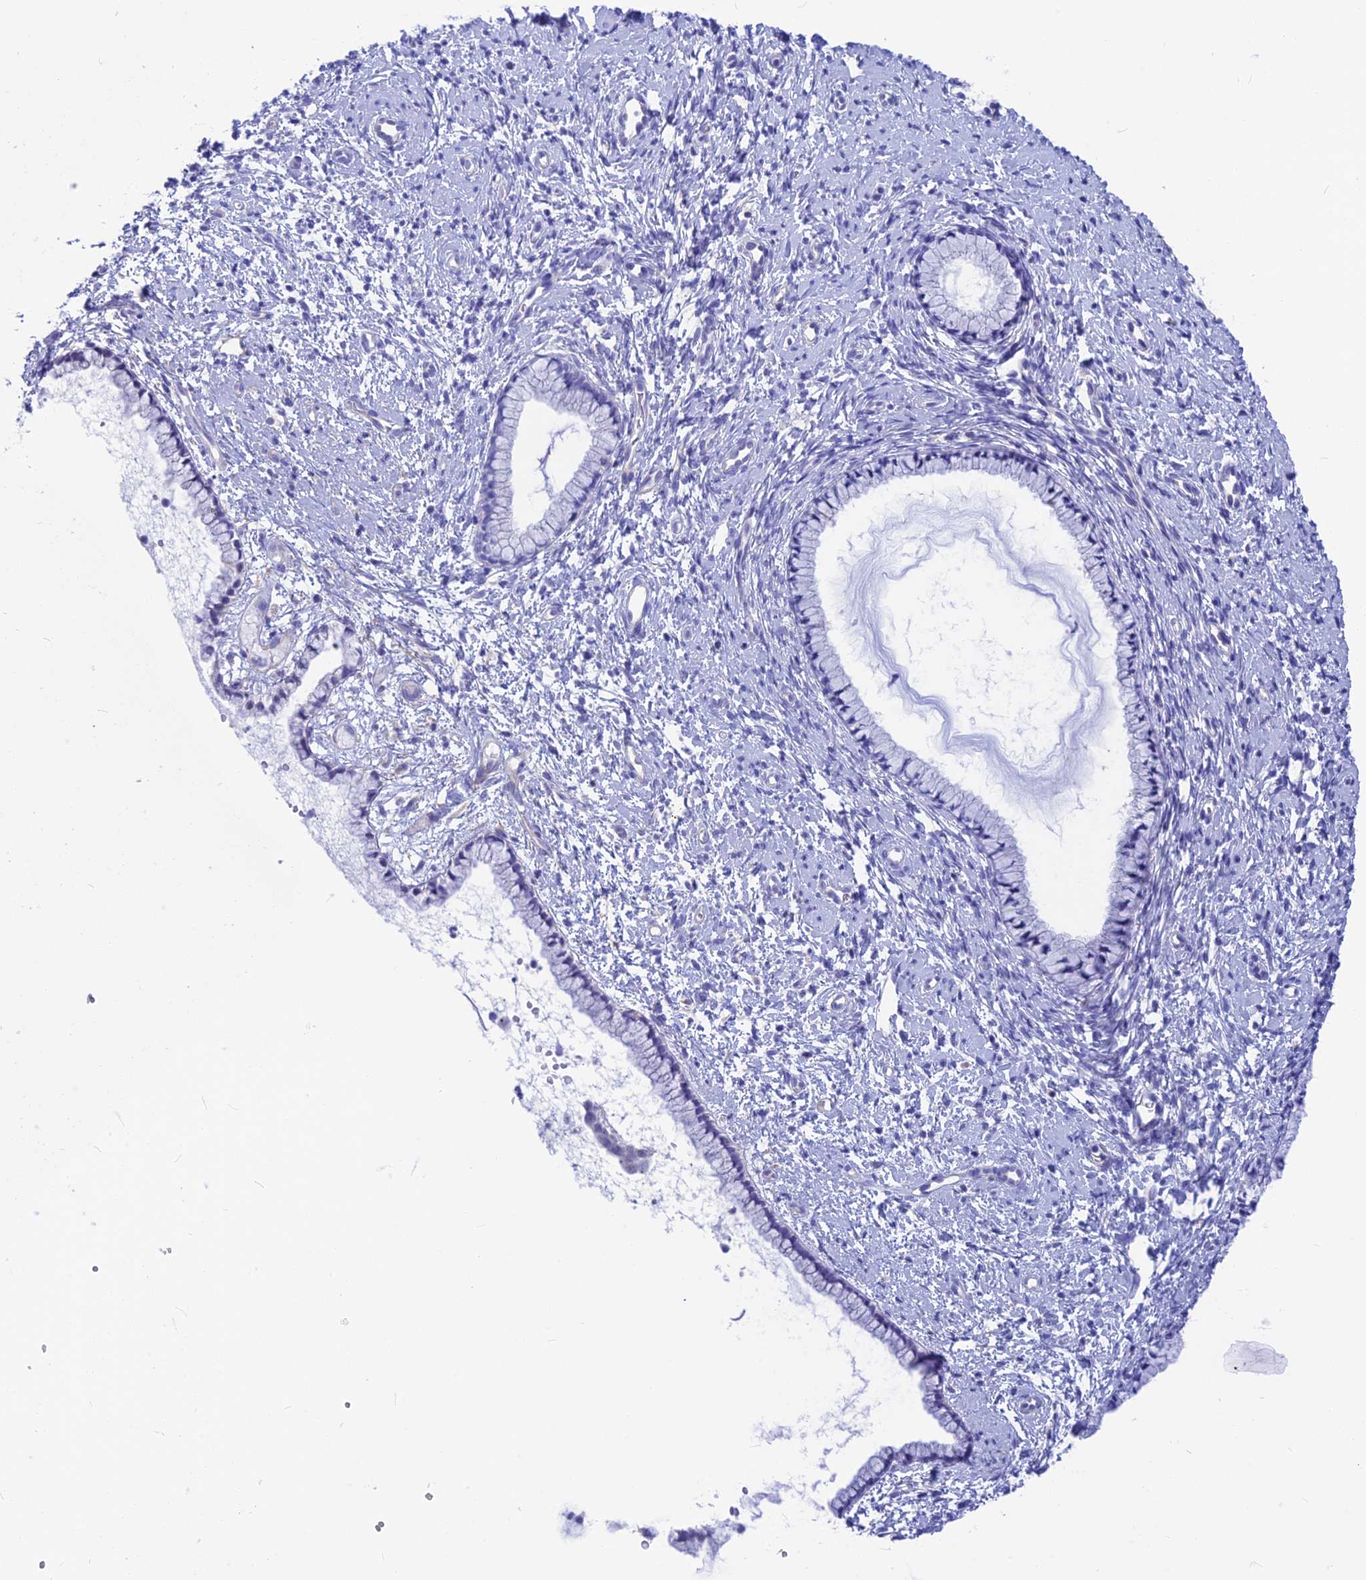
{"staining": {"intensity": "negative", "quantity": "none", "location": "none"}, "tissue": "cervix", "cell_type": "Glandular cells", "image_type": "normal", "snomed": [{"axis": "morphology", "description": "Normal tissue, NOS"}, {"axis": "topography", "description": "Cervix"}], "caption": "Immunohistochemistry (IHC) photomicrograph of unremarkable cervix: human cervix stained with DAB exhibits no significant protein expression in glandular cells.", "gene": "GNGT2", "patient": {"sex": "female", "age": 57}}